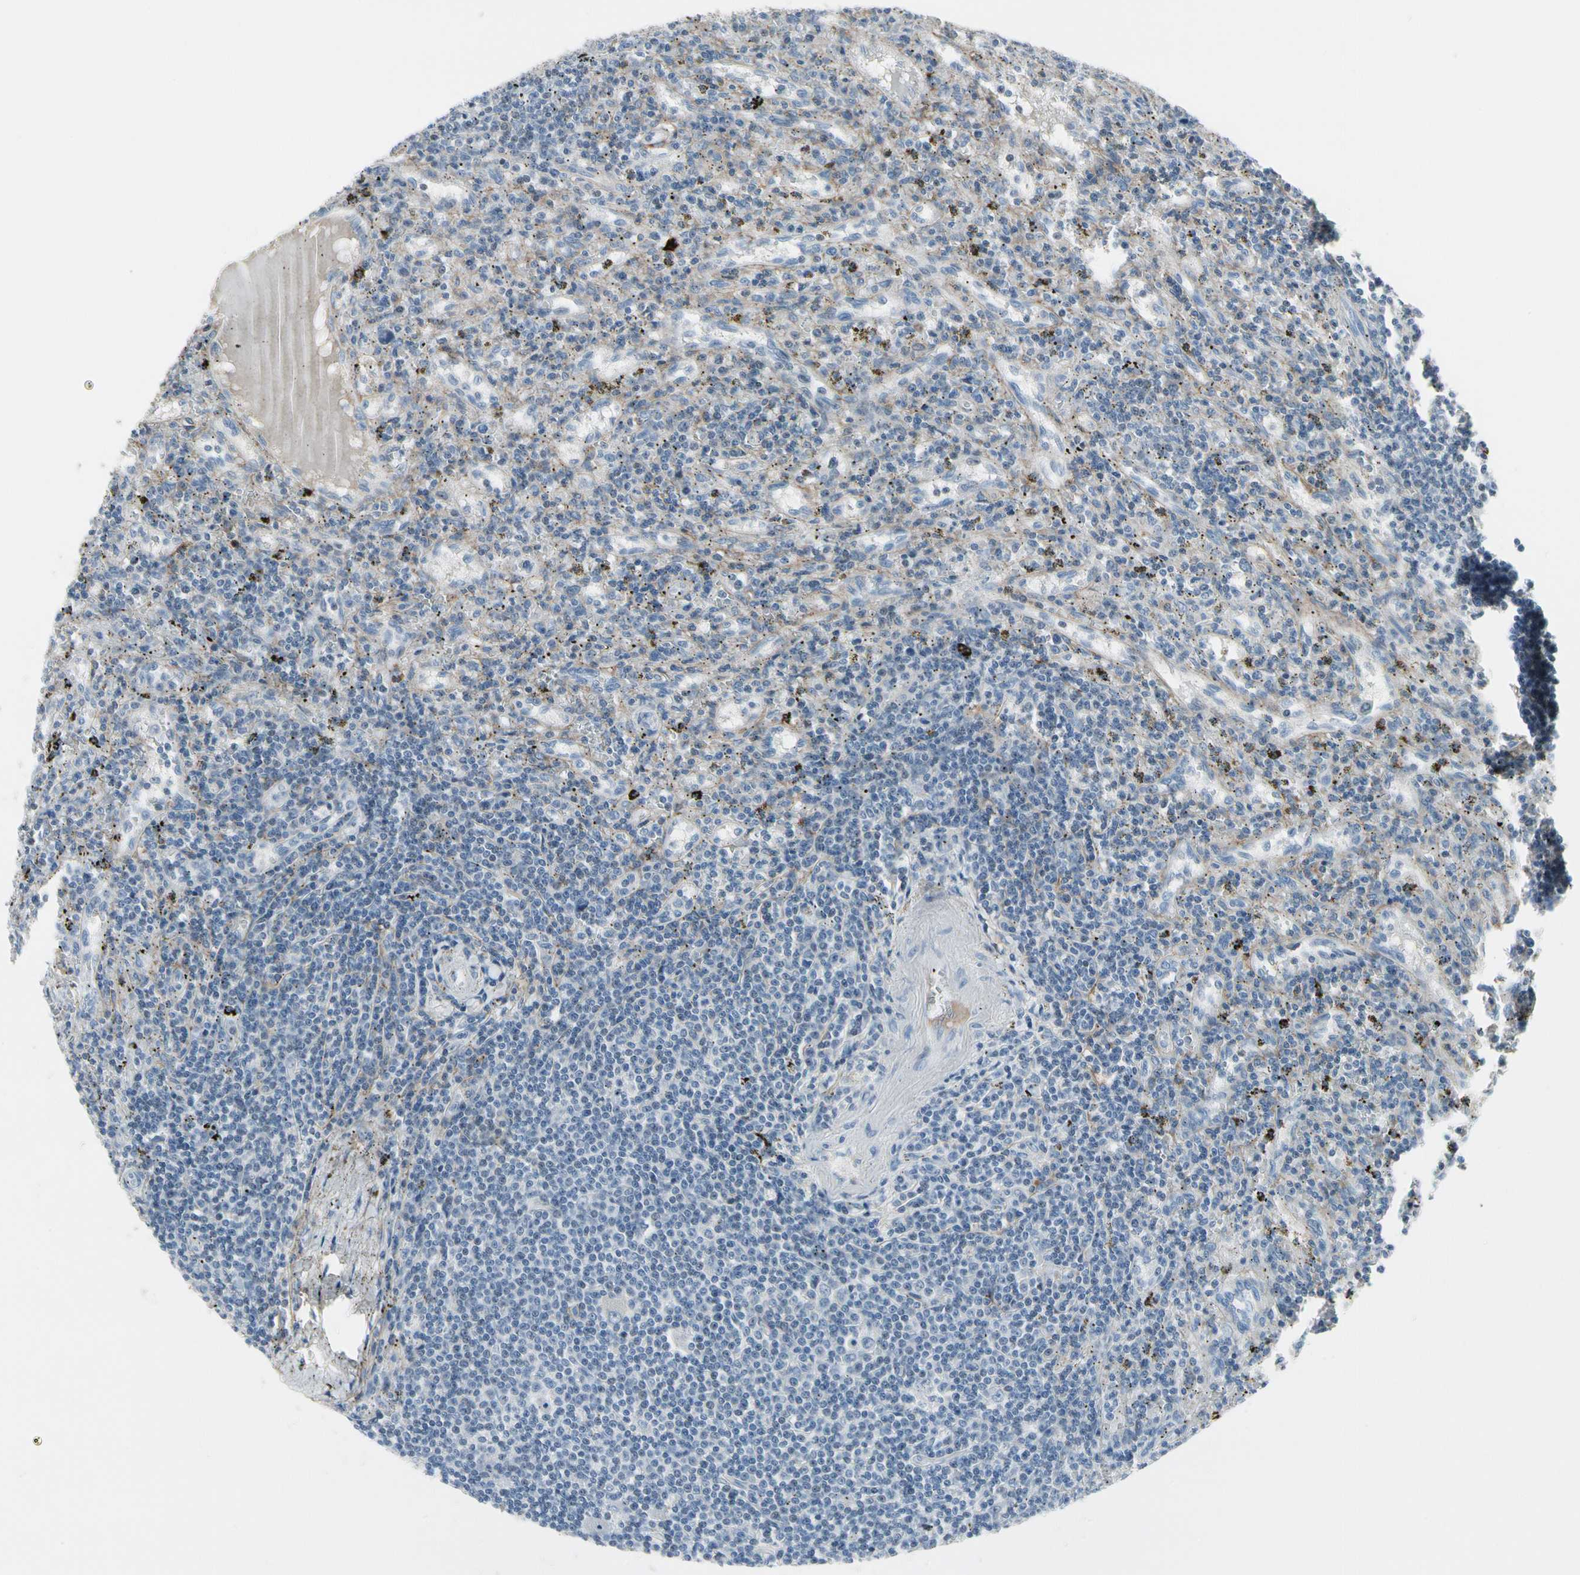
{"staining": {"intensity": "negative", "quantity": "none", "location": "none"}, "tissue": "lymphoma", "cell_type": "Tumor cells", "image_type": "cancer", "snomed": [{"axis": "morphology", "description": "Malignant lymphoma, non-Hodgkin's type, Low grade"}, {"axis": "topography", "description": "Spleen"}], "caption": "Immunohistochemistry (IHC) image of neoplastic tissue: human lymphoma stained with DAB (3,3'-diaminobenzidine) reveals no significant protein expression in tumor cells.", "gene": "PIGR", "patient": {"sex": "male", "age": 76}}